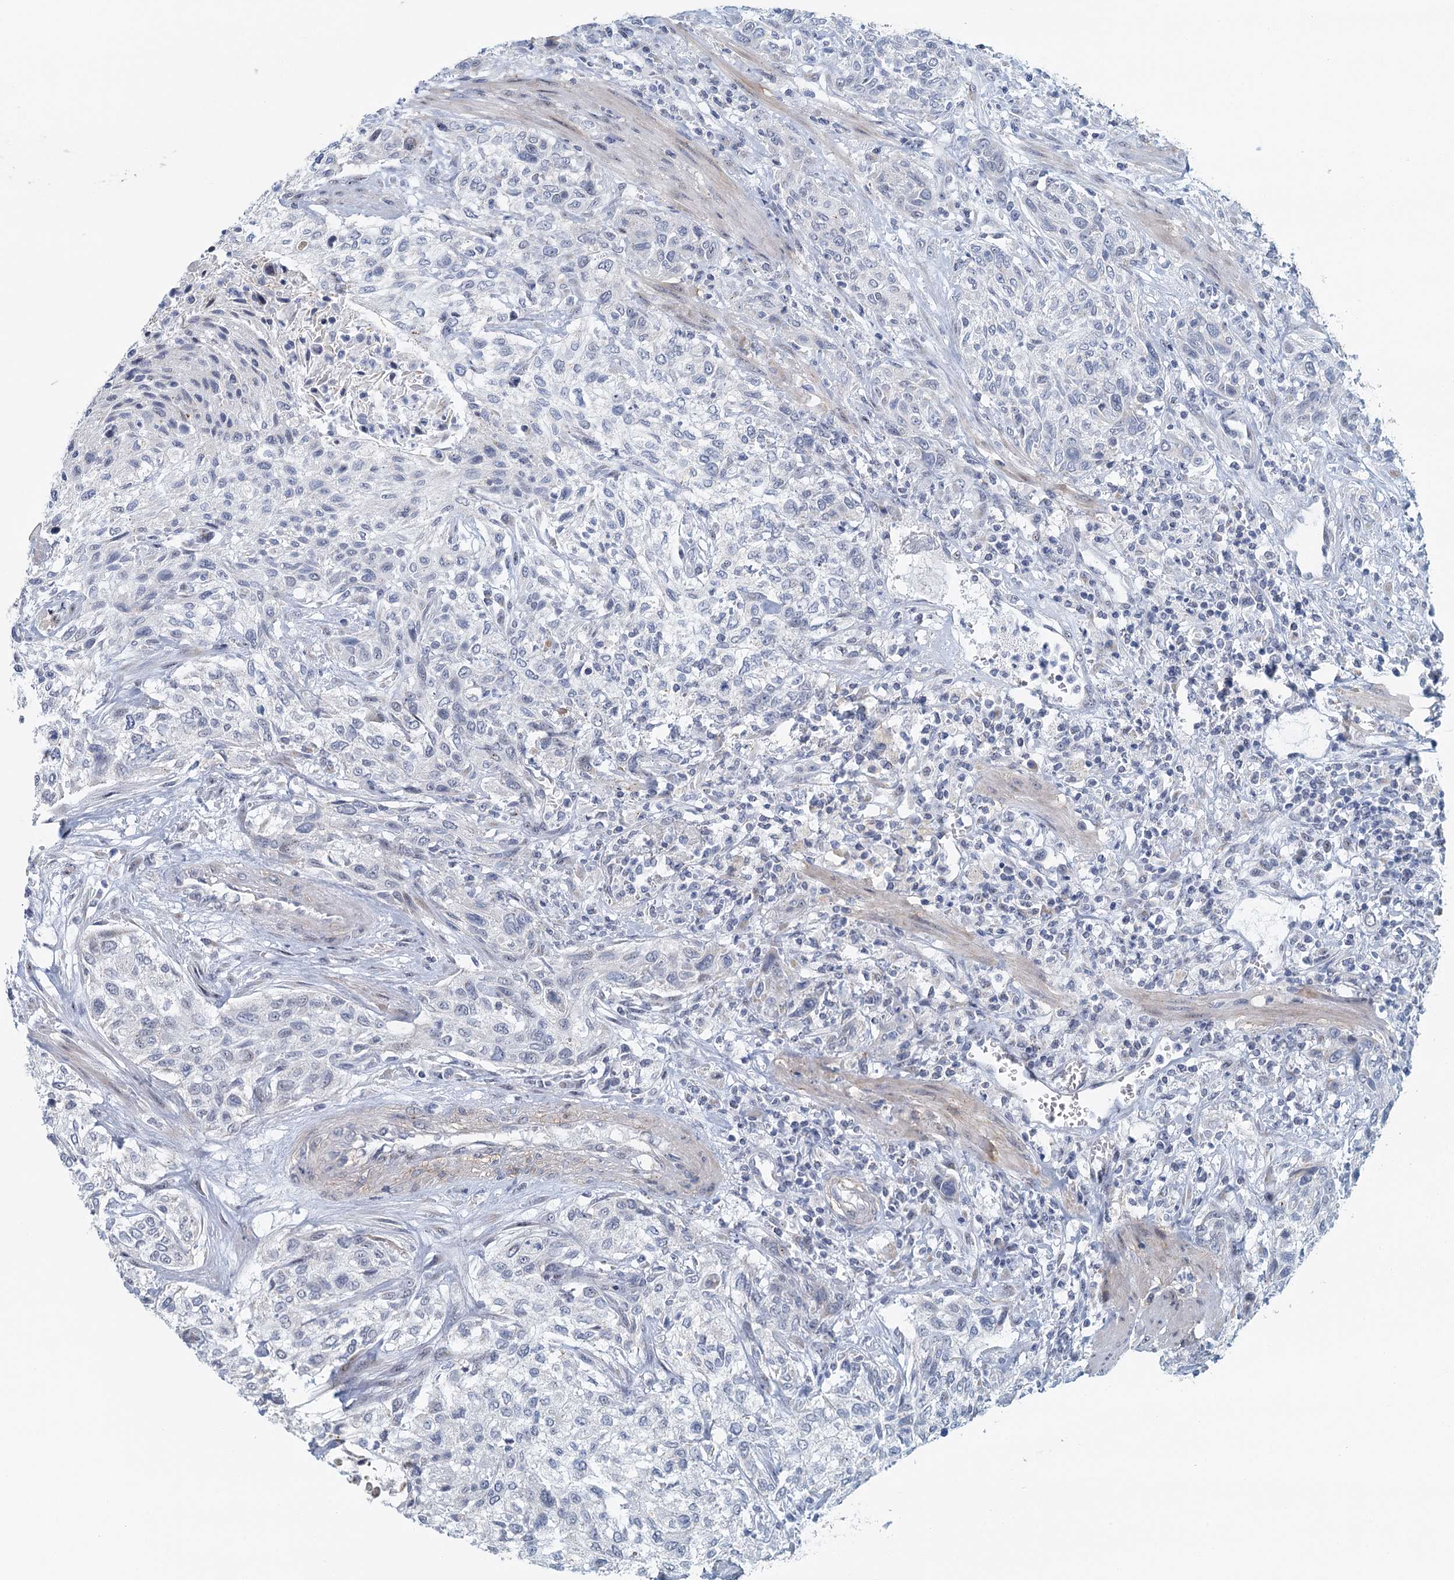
{"staining": {"intensity": "negative", "quantity": "none", "location": "none"}, "tissue": "urothelial cancer", "cell_type": "Tumor cells", "image_type": "cancer", "snomed": [{"axis": "morphology", "description": "Normal tissue, NOS"}, {"axis": "morphology", "description": "Urothelial carcinoma, NOS"}, {"axis": "topography", "description": "Urinary bladder"}, {"axis": "topography", "description": "Peripheral nerve tissue"}], "caption": "The micrograph displays no staining of tumor cells in transitional cell carcinoma.", "gene": "ZNF527", "patient": {"sex": "male", "age": 35}}